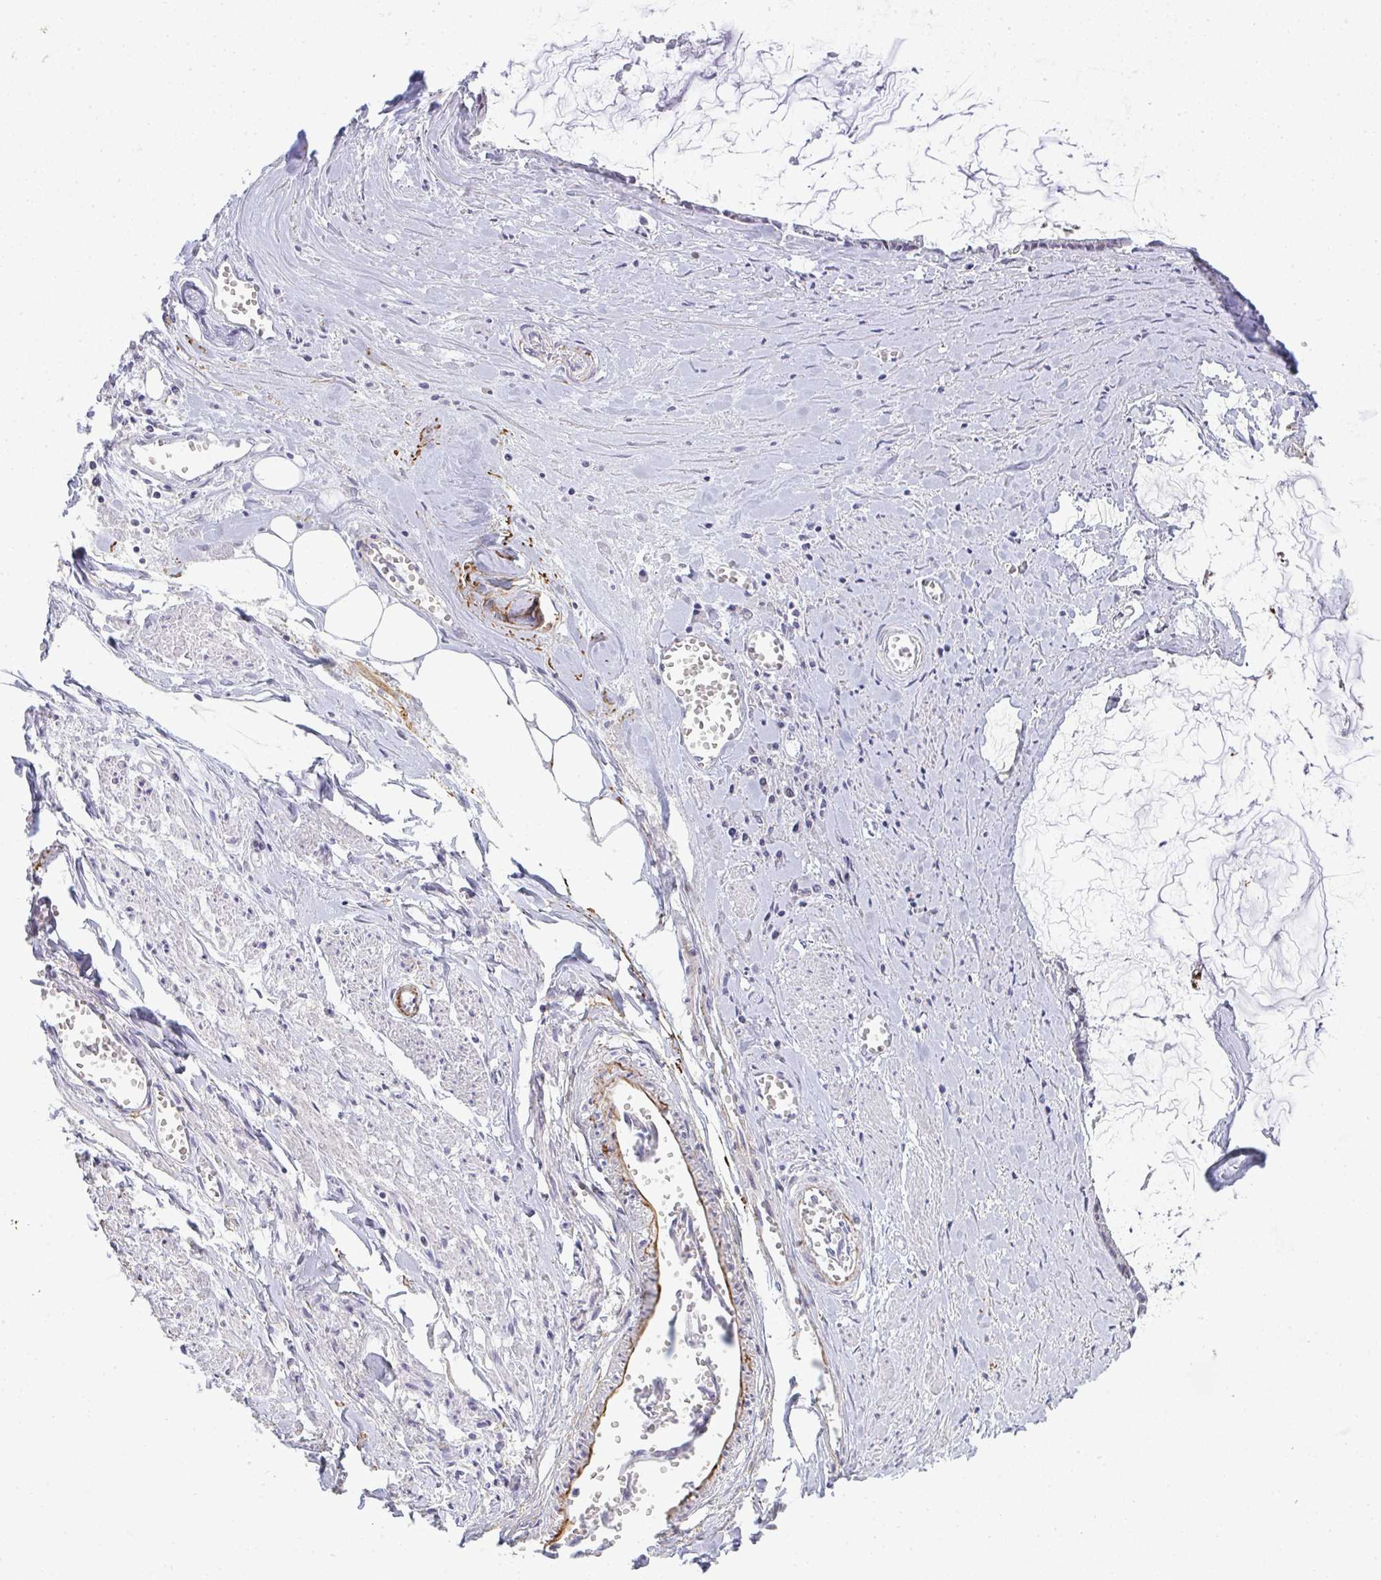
{"staining": {"intensity": "negative", "quantity": "none", "location": "none"}, "tissue": "ovarian cancer", "cell_type": "Tumor cells", "image_type": "cancer", "snomed": [{"axis": "morphology", "description": "Cystadenocarcinoma, mucinous, NOS"}, {"axis": "topography", "description": "Ovary"}], "caption": "Immunohistochemical staining of human ovarian mucinous cystadenocarcinoma exhibits no significant staining in tumor cells.", "gene": "TNMD", "patient": {"sex": "female", "age": 90}}